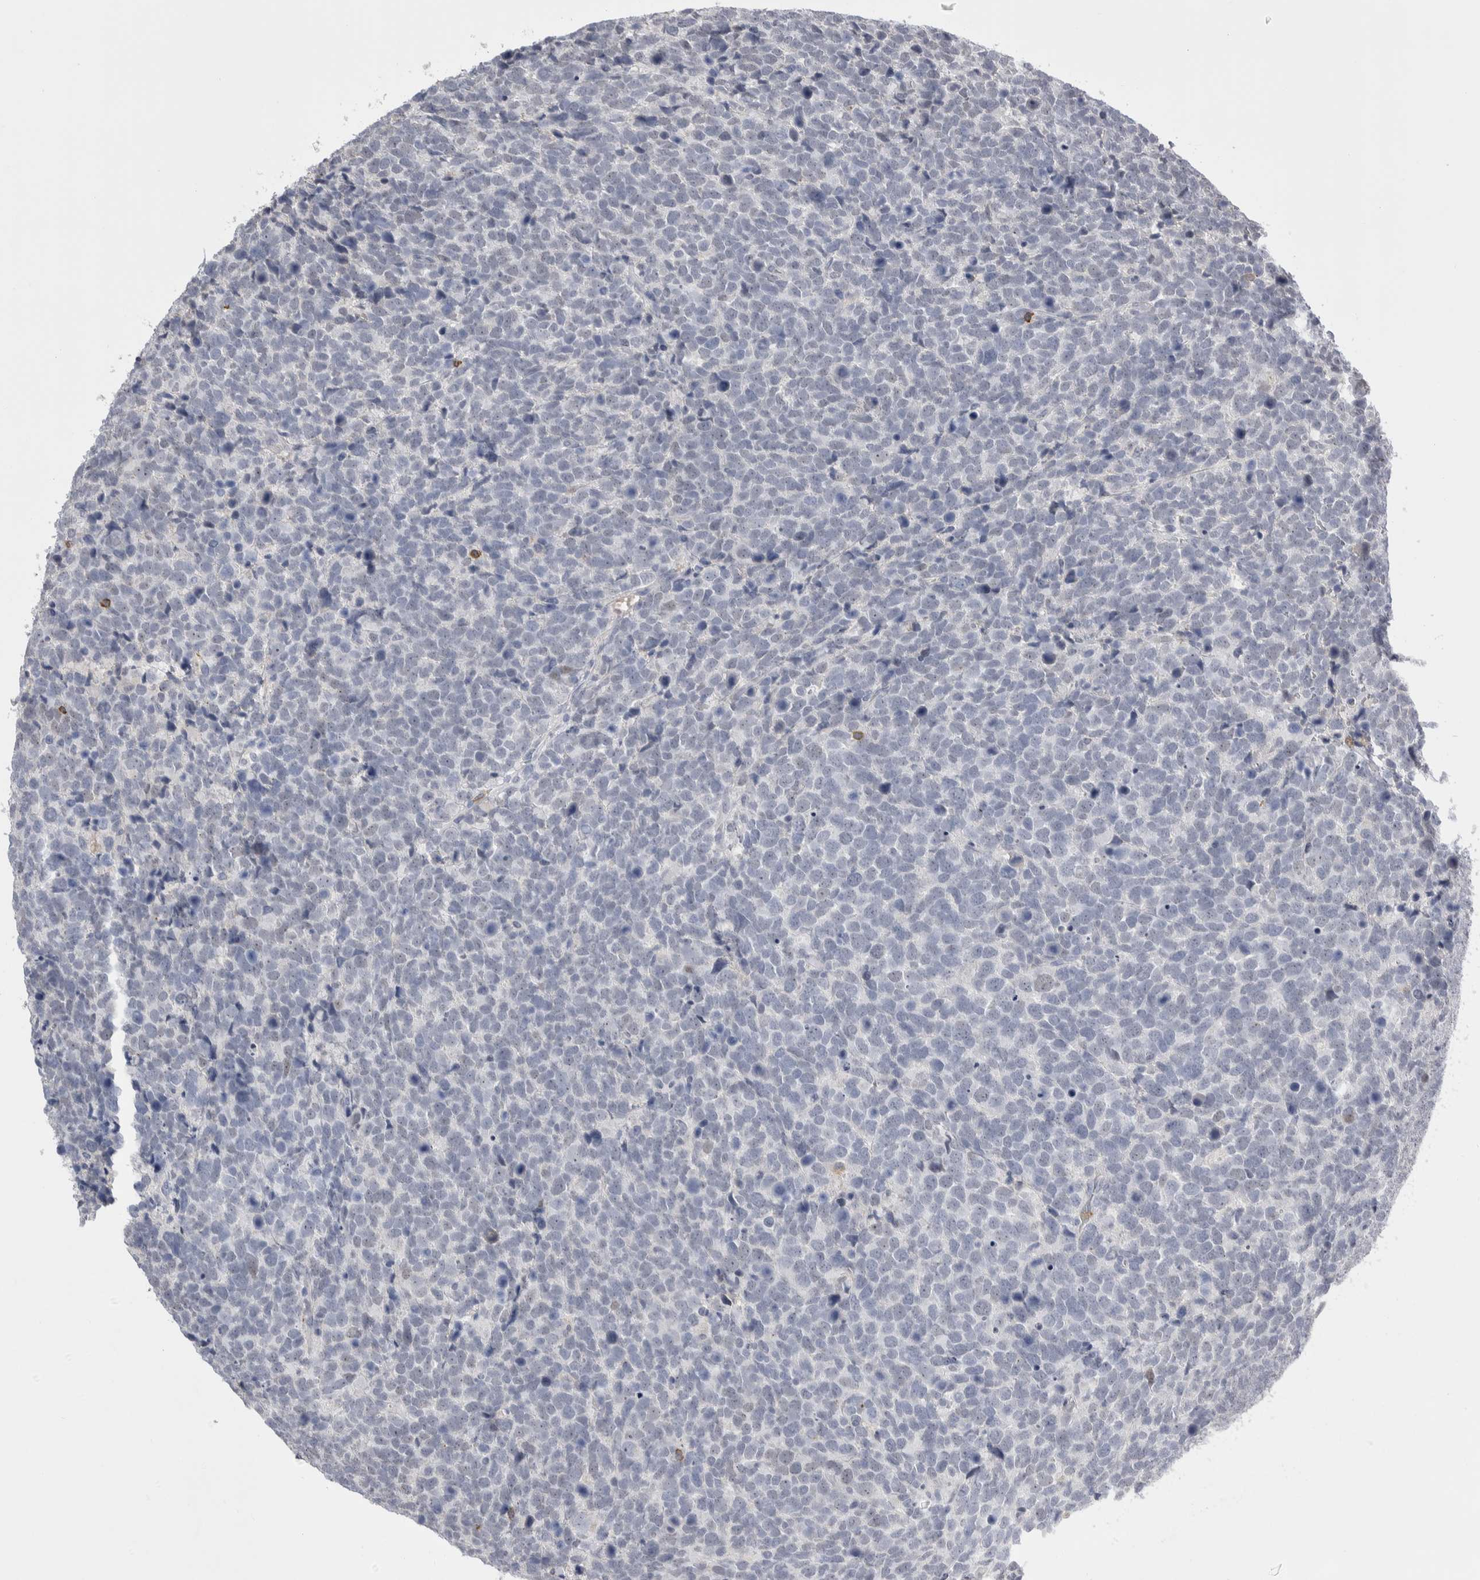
{"staining": {"intensity": "negative", "quantity": "none", "location": "none"}, "tissue": "urothelial cancer", "cell_type": "Tumor cells", "image_type": "cancer", "snomed": [{"axis": "morphology", "description": "Urothelial carcinoma, High grade"}, {"axis": "topography", "description": "Urinary bladder"}], "caption": "The histopathology image reveals no staining of tumor cells in urothelial cancer. (DAB immunohistochemistry visualized using brightfield microscopy, high magnification).", "gene": "CEP295NL", "patient": {"sex": "female", "age": 82}}